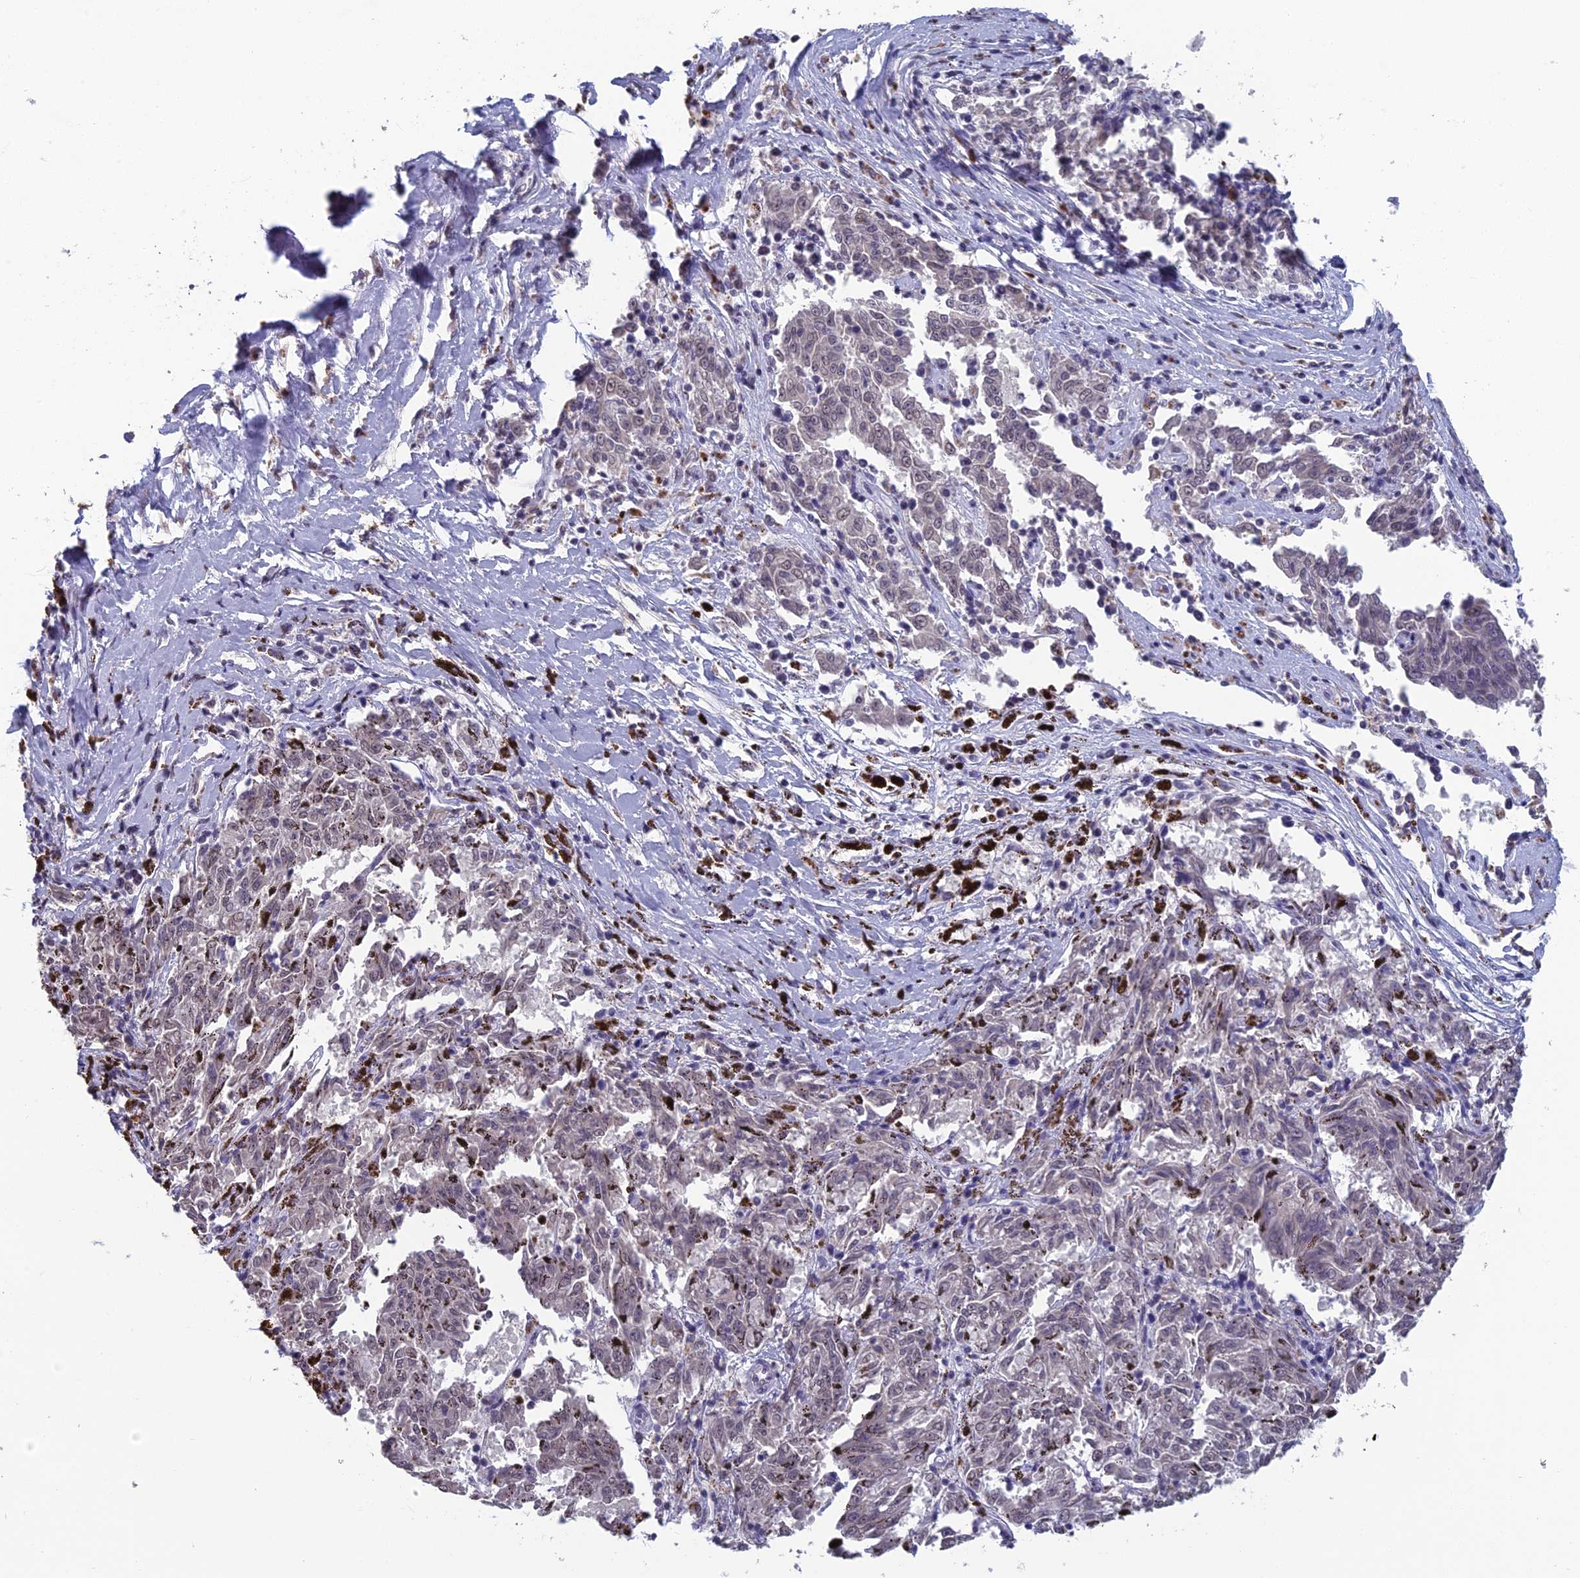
{"staining": {"intensity": "weak", "quantity": "<25%", "location": "nuclear"}, "tissue": "melanoma", "cell_type": "Tumor cells", "image_type": "cancer", "snomed": [{"axis": "morphology", "description": "Malignant melanoma, NOS"}, {"axis": "topography", "description": "Skin"}], "caption": "Malignant melanoma was stained to show a protein in brown. There is no significant positivity in tumor cells.", "gene": "MT-CO3", "patient": {"sex": "female", "age": 72}}